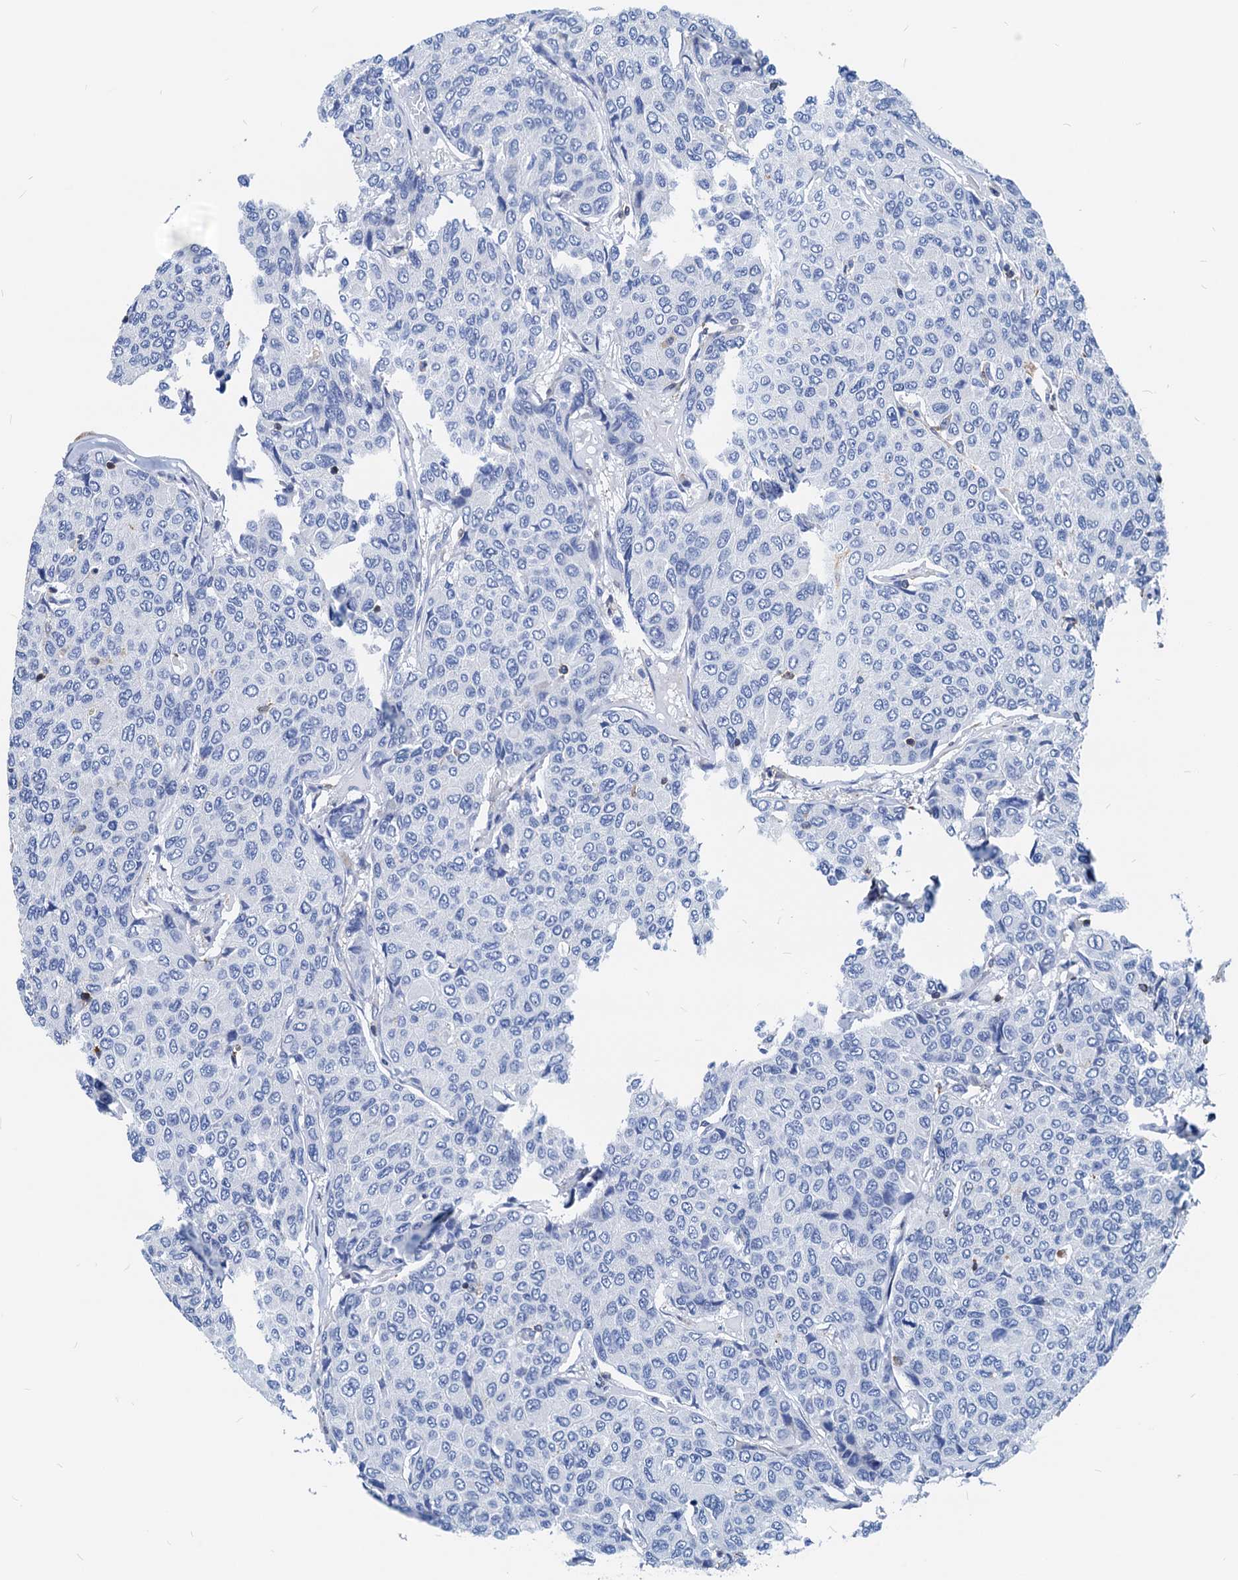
{"staining": {"intensity": "negative", "quantity": "none", "location": "none"}, "tissue": "breast cancer", "cell_type": "Tumor cells", "image_type": "cancer", "snomed": [{"axis": "morphology", "description": "Duct carcinoma"}, {"axis": "topography", "description": "Breast"}], "caption": "Breast invasive ductal carcinoma was stained to show a protein in brown. There is no significant expression in tumor cells.", "gene": "LCP2", "patient": {"sex": "female", "age": 55}}